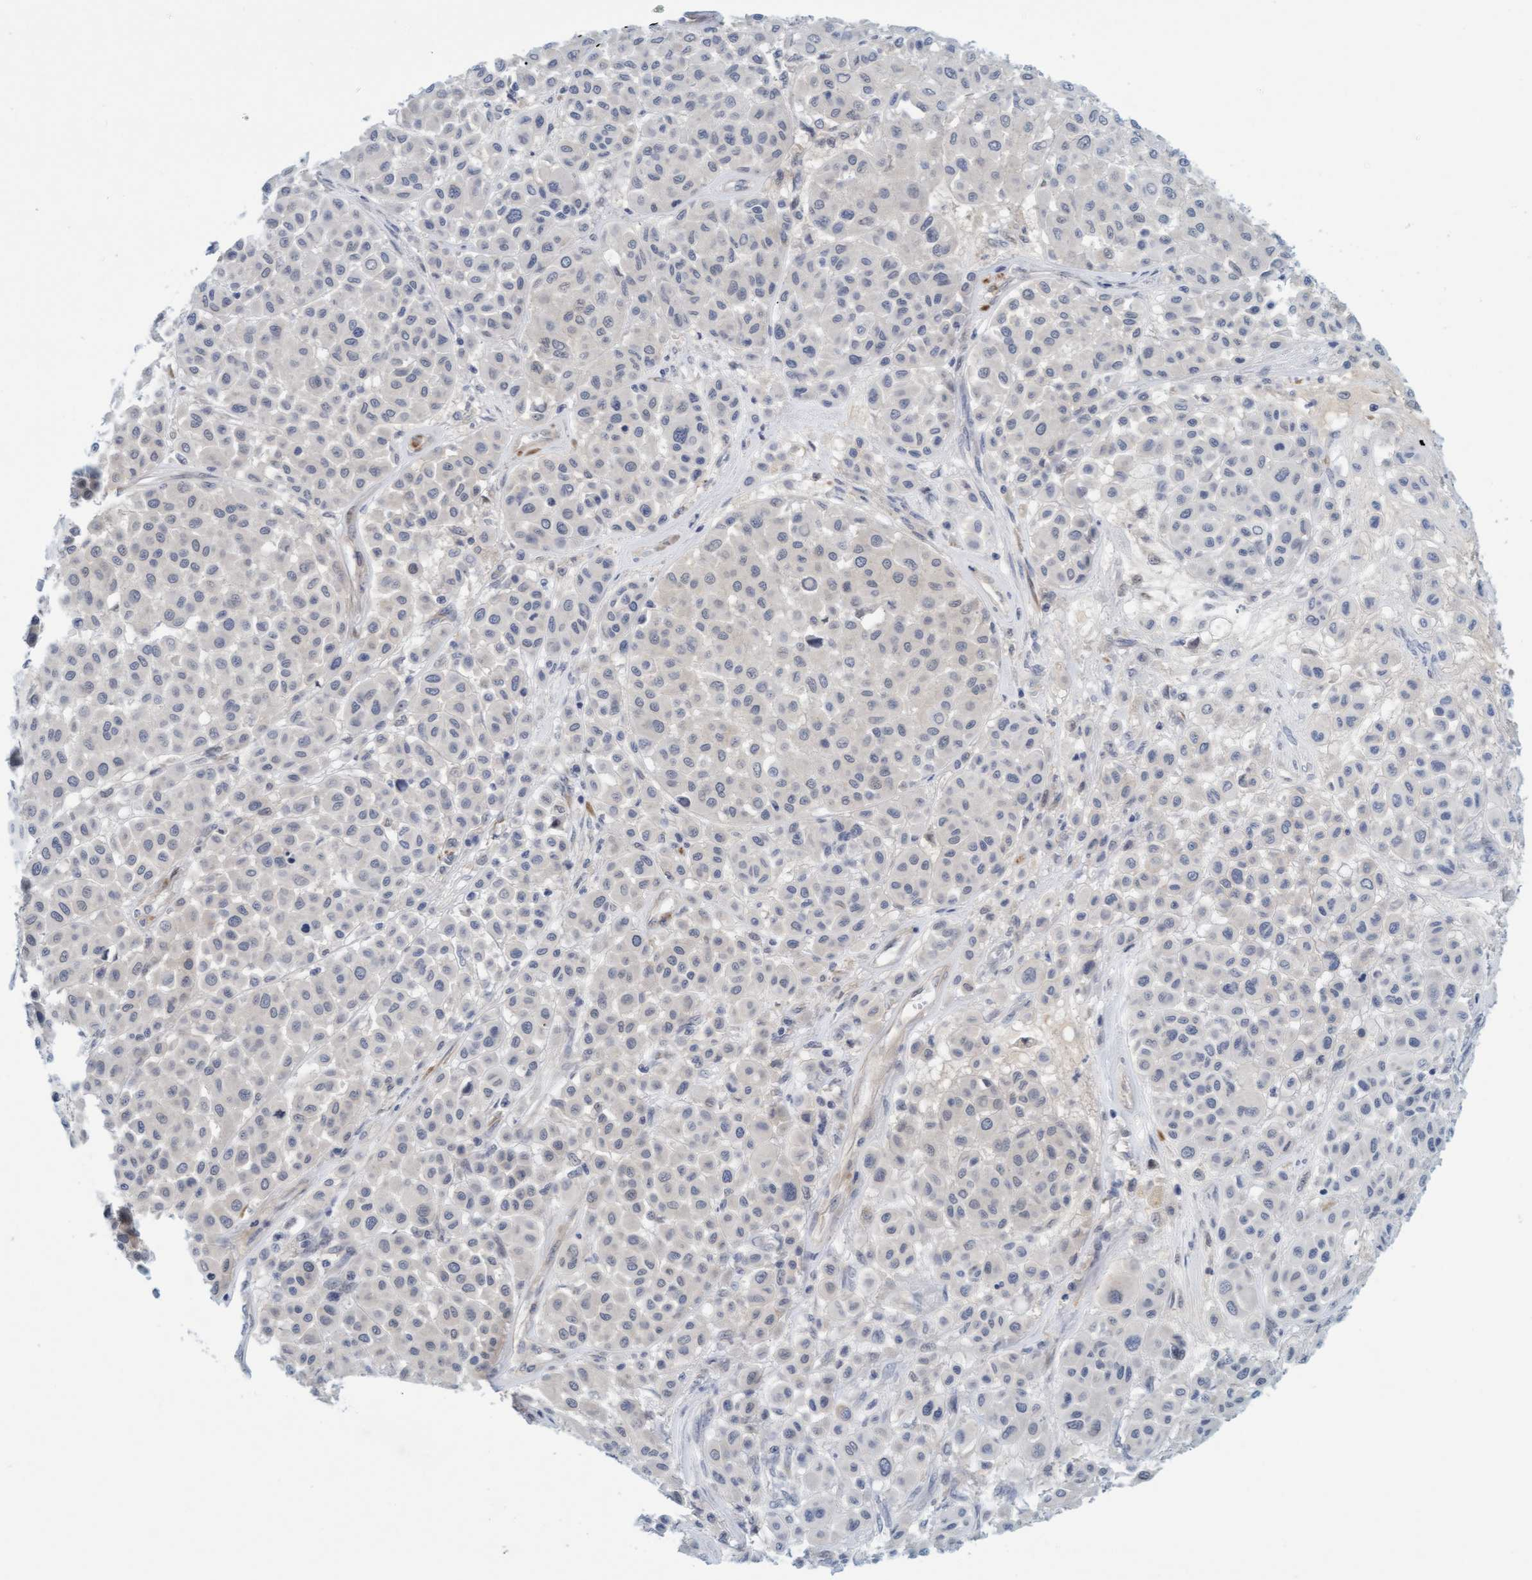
{"staining": {"intensity": "negative", "quantity": "none", "location": "none"}, "tissue": "melanoma", "cell_type": "Tumor cells", "image_type": "cancer", "snomed": [{"axis": "morphology", "description": "Malignant melanoma, Metastatic site"}, {"axis": "topography", "description": "Soft tissue"}], "caption": "A photomicrograph of human malignant melanoma (metastatic site) is negative for staining in tumor cells.", "gene": "TSTD2", "patient": {"sex": "male", "age": 41}}